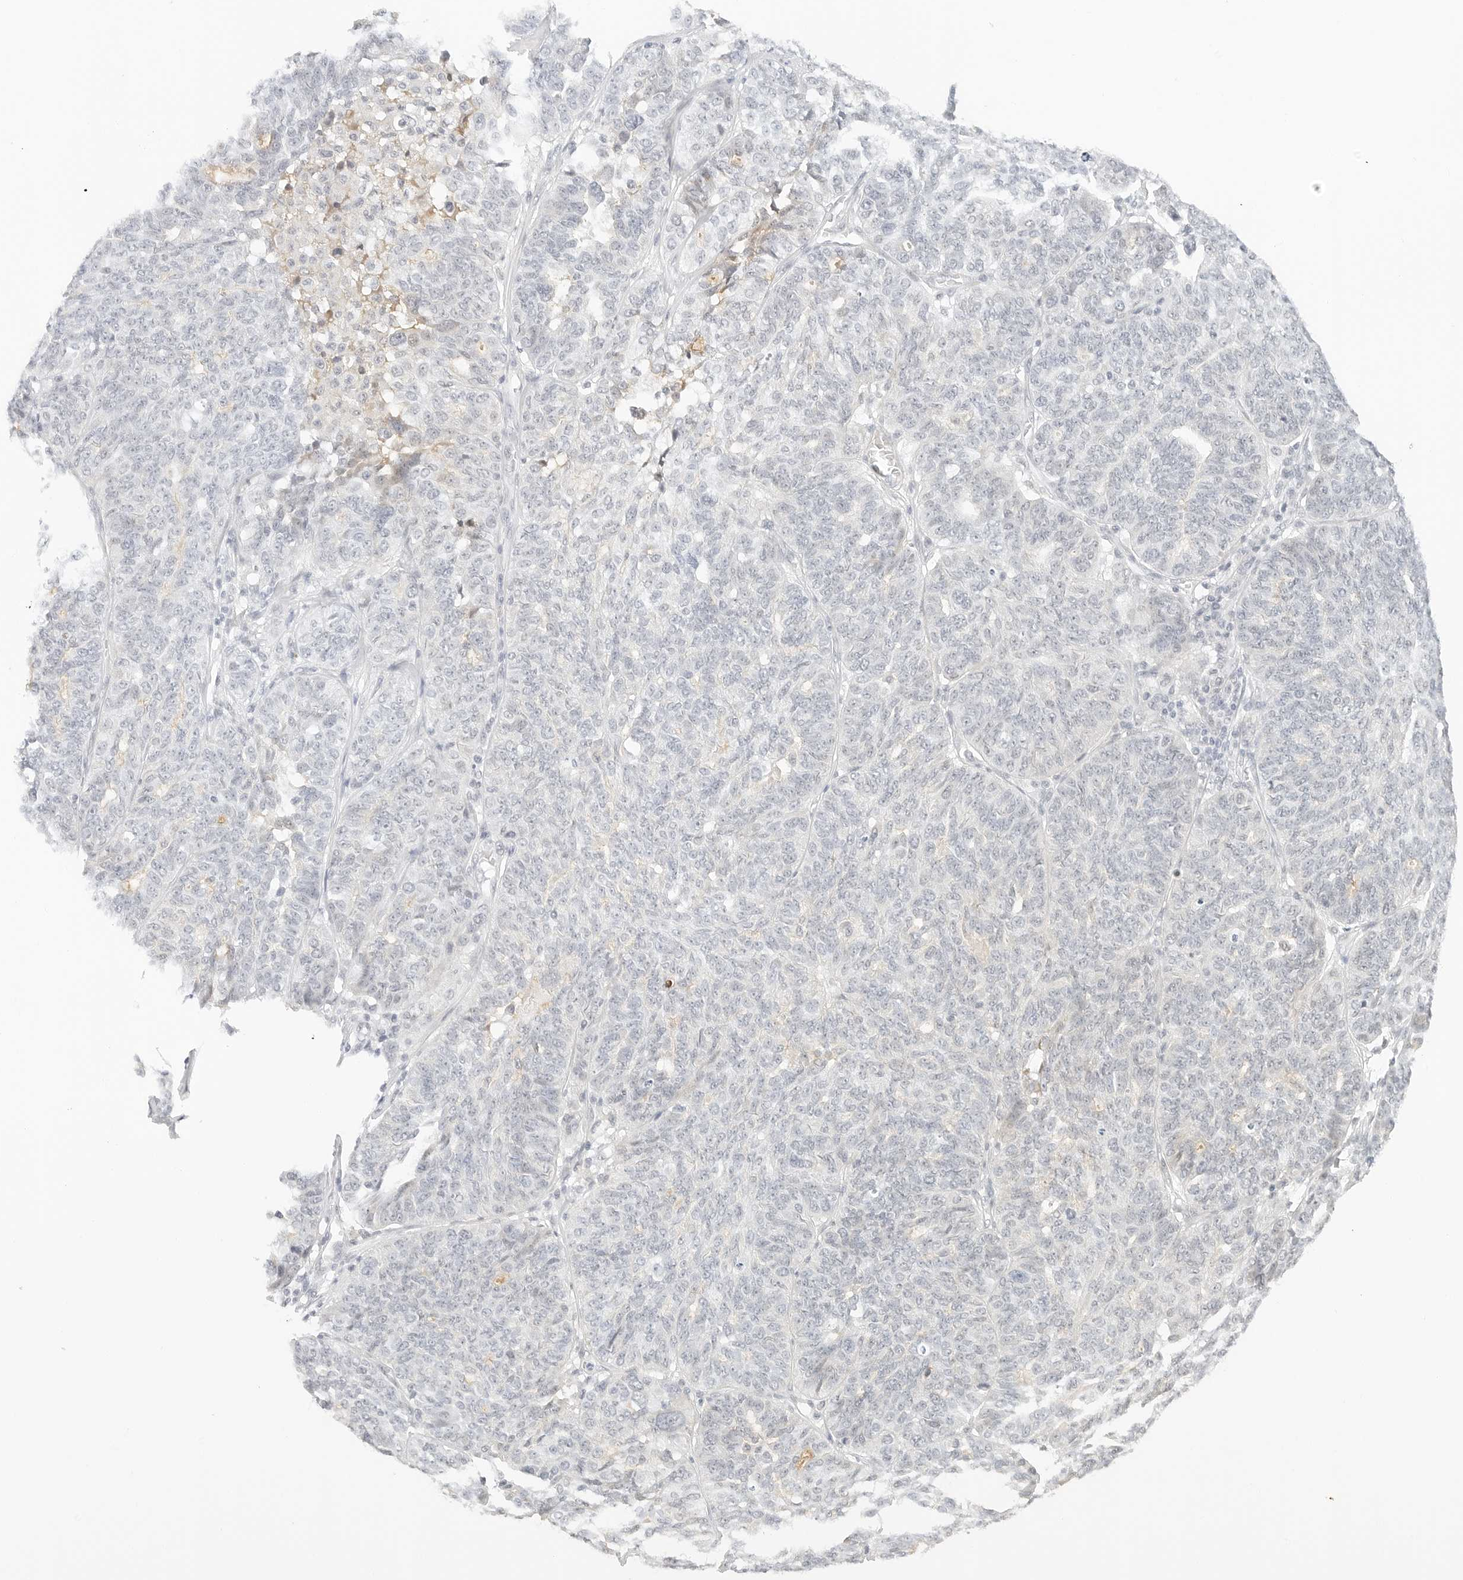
{"staining": {"intensity": "negative", "quantity": "none", "location": "none"}, "tissue": "ovarian cancer", "cell_type": "Tumor cells", "image_type": "cancer", "snomed": [{"axis": "morphology", "description": "Cystadenocarcinoma, serous, NOS"}, {"axis": "topography", "description": "Ovary"}], "caption": "Immunohistochemical staining of human ovarian cancer (serous cystadenocarcinoma) shows no significant expression in tumor cells. Brightfield microscopy of IHC stained with DAB (brown) and hematoxylin (blue), captured at high magnification.", "gene": "NEO1", "patient": {"sex": "female", "age": 59}}